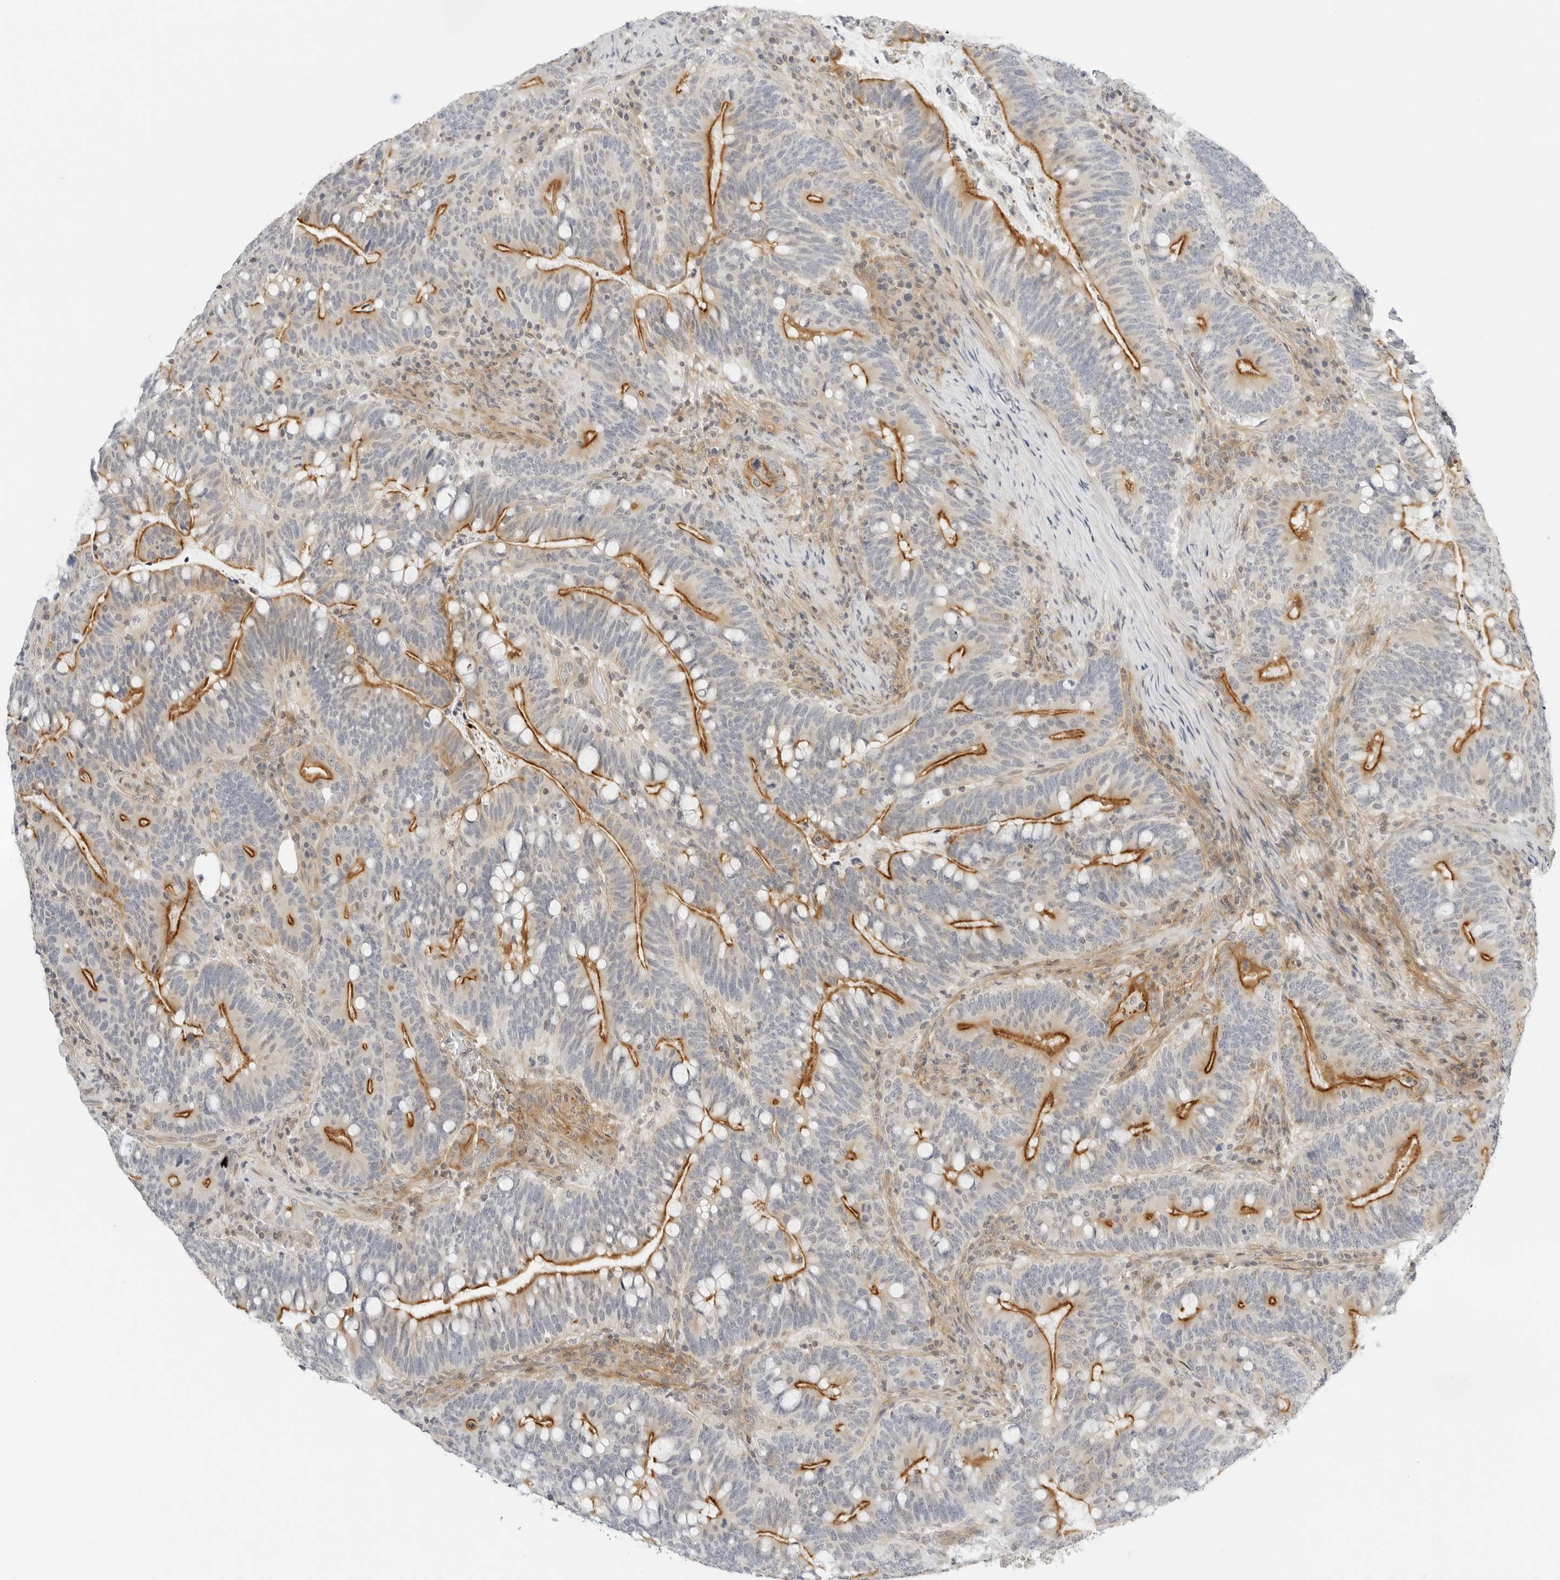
{"staining": {"intensity": "strong", "quantity": "25%-75%", "location": "cytoplasmic/membranous"}, "tissue": "colorectal cancer", "cell_type": "Tumor cells", "image_type": "cancer", "snomed": [{"axis": "morphology", "description": "Adenocarcinoma, NOS"}, {"axis": "topography", "description": "Colon"}], "caption": "This micrograph reveals colorectal cancer (adenocarcinoma) stained with IHC to label a protein in brown. The cytoplasmic/membranous of tumor cells show strong positivity for the protein. Nuclei are counter-stained blue.", "gene": "OSCP1", "patient": {"sex": "female", "age": 66}}